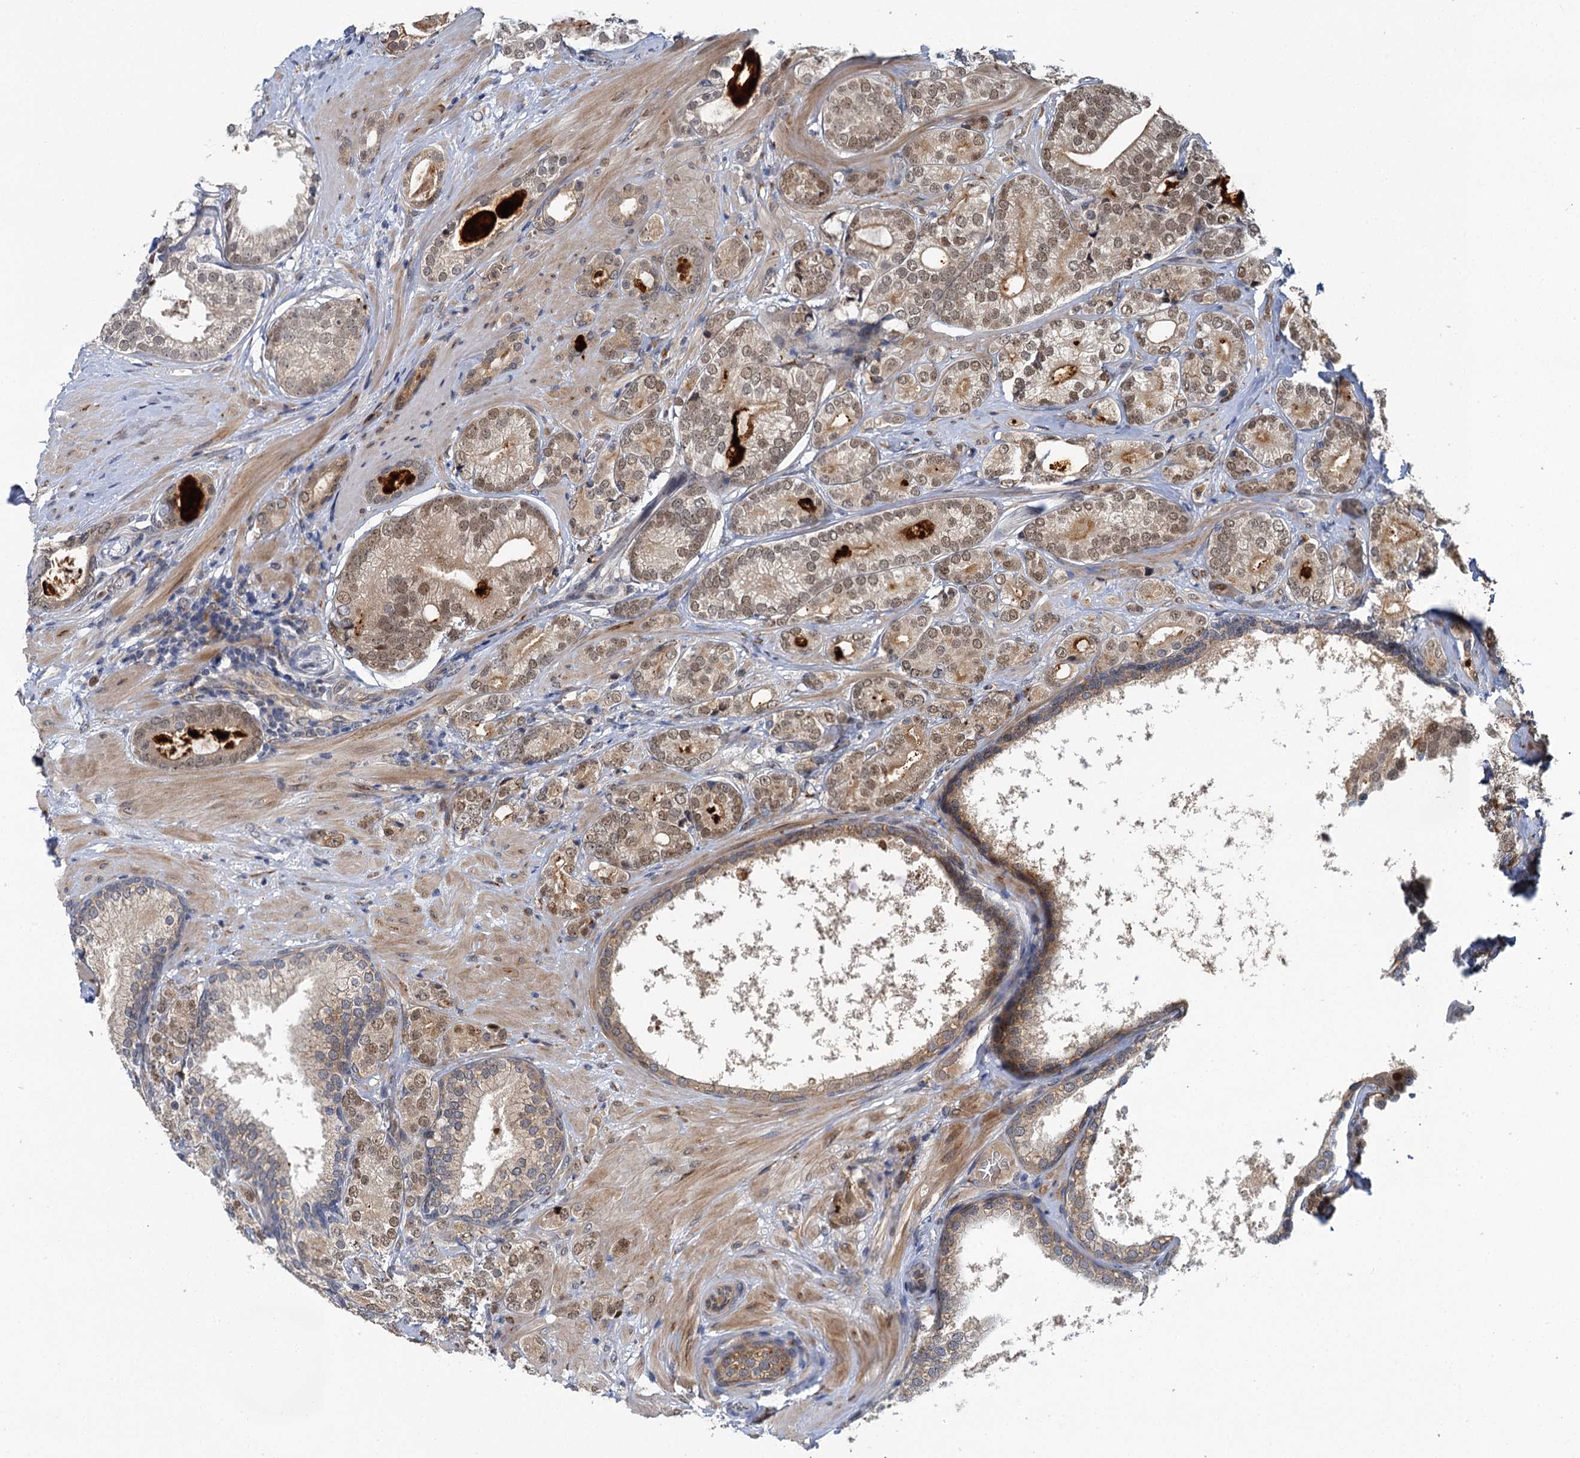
{"staining": {"intensity": "weak", "quantity": "25%-75%", "location": "cytoplasmic/membranous,nuclear"}, "tissue": "prostate cancer", "cell_type": "Tumor cells", "image_type": "cancer", "snomed": [{"axis": "morphology", "description": "Adenocarcinoma, High grade"}, {"axis": "topography", "description": "Prostate"}], "caption": "Weak cytoplasmic/membranous and nuclear protein staining is identified in approximately 25%-75% of tumor cells in prostate adenocarcinoma (high-grade).", "gene": "APBA2", "patient": {"sex": "male", "age": 60}}